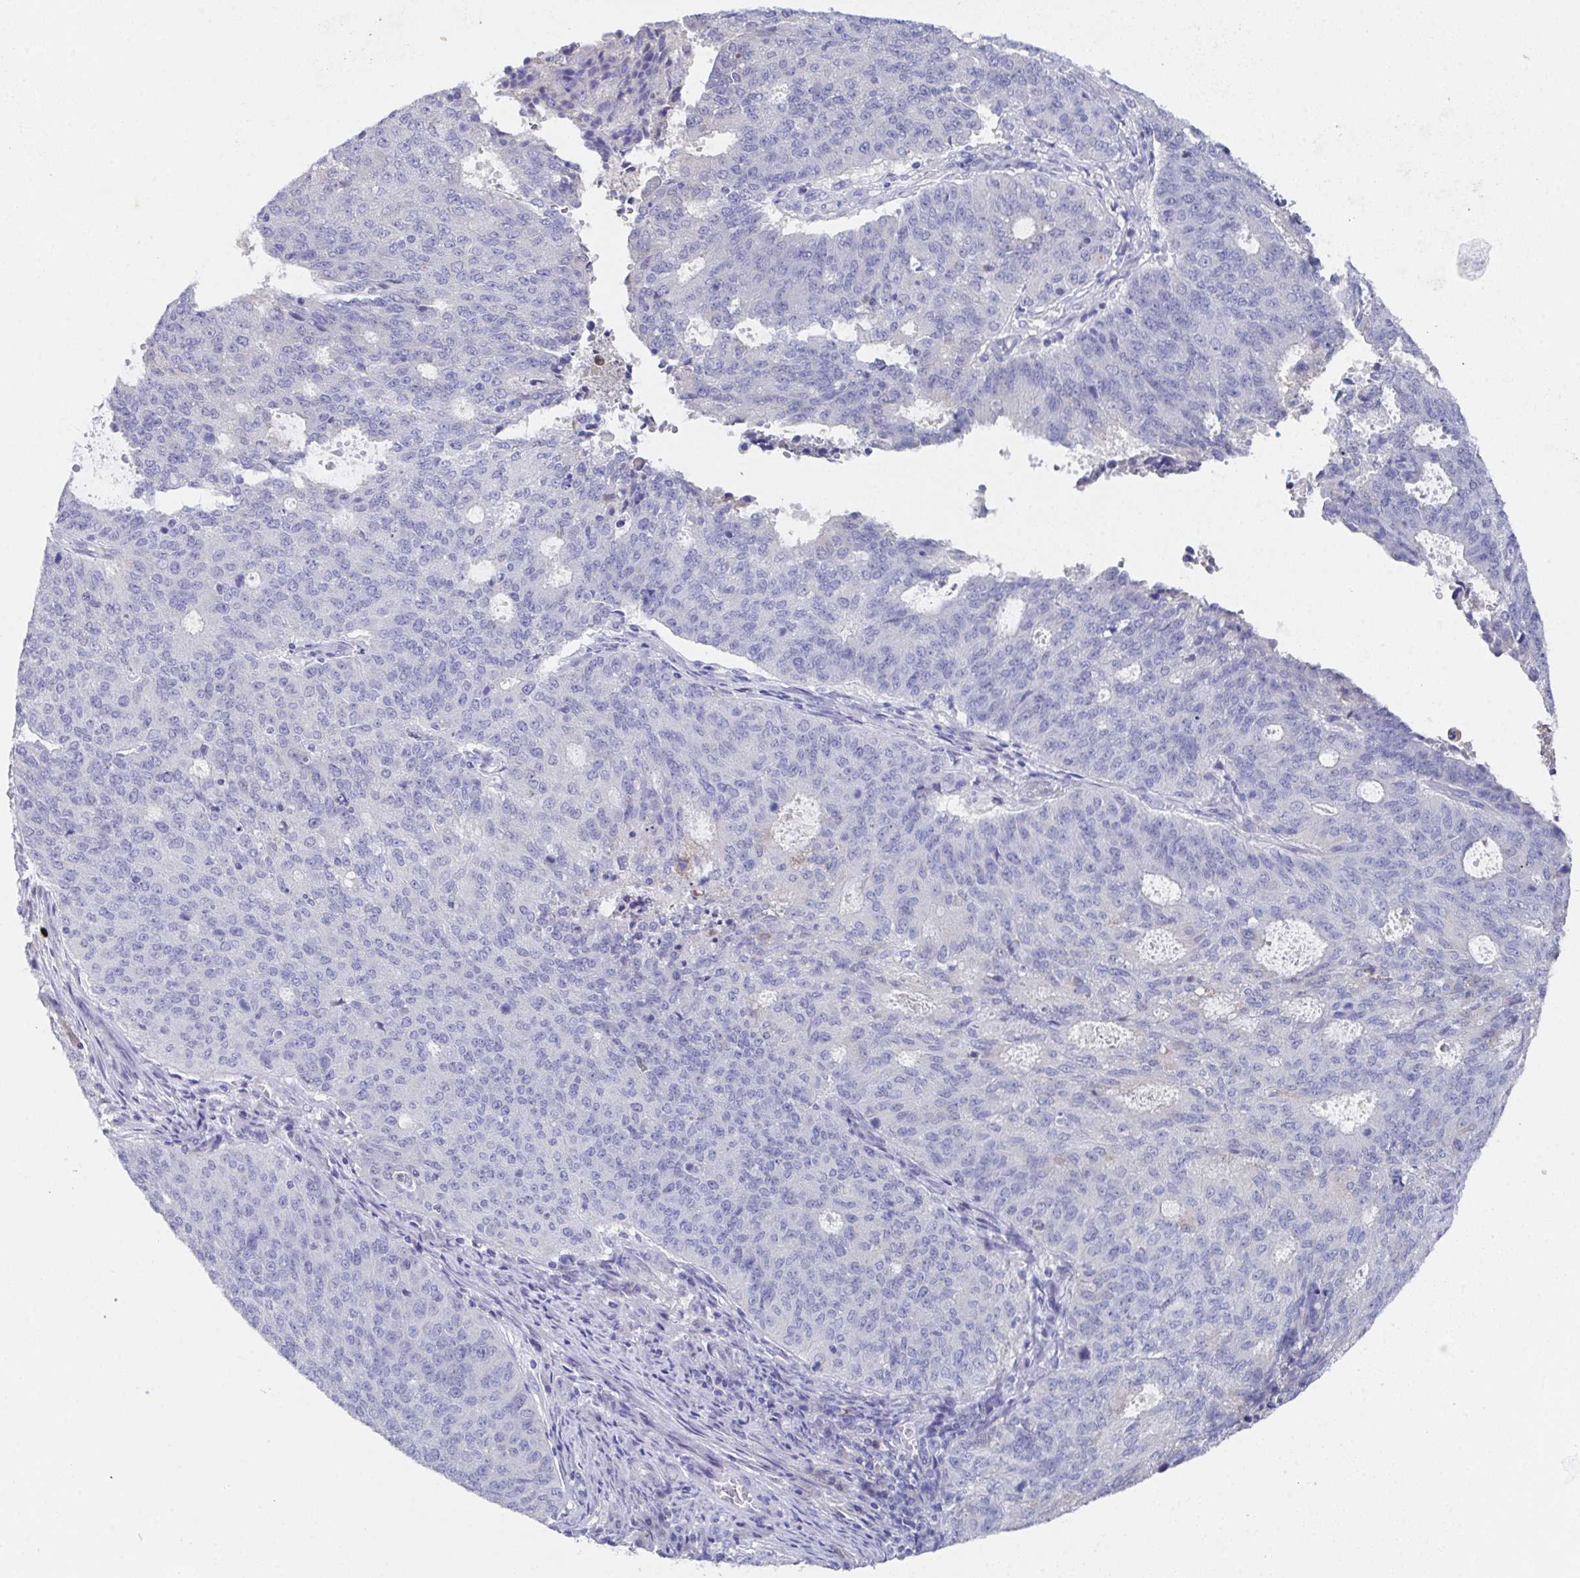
{"staining": {"intensity": "negative", "quantity": "none", "location": "none"}, "tissue": "endometrial cancer", "cell_type": "Tumor cells", "image_type": "cancer", "snomed": [{"axis": "morphology", "description": "Adenocarcinoma, NOS"}, {"axis": "topography", "description": "Endometrium"}], "caption": "A high-resolution photomicrograph shows IHC staining of endometrial cancer (adenocarcinoma), which shows no significant positivity in tumor cells. (DAB immunohistochemistry (IHC), high magnification).", "gene": "SSC4D", "patient": {"sex": "female", "age": 82}}